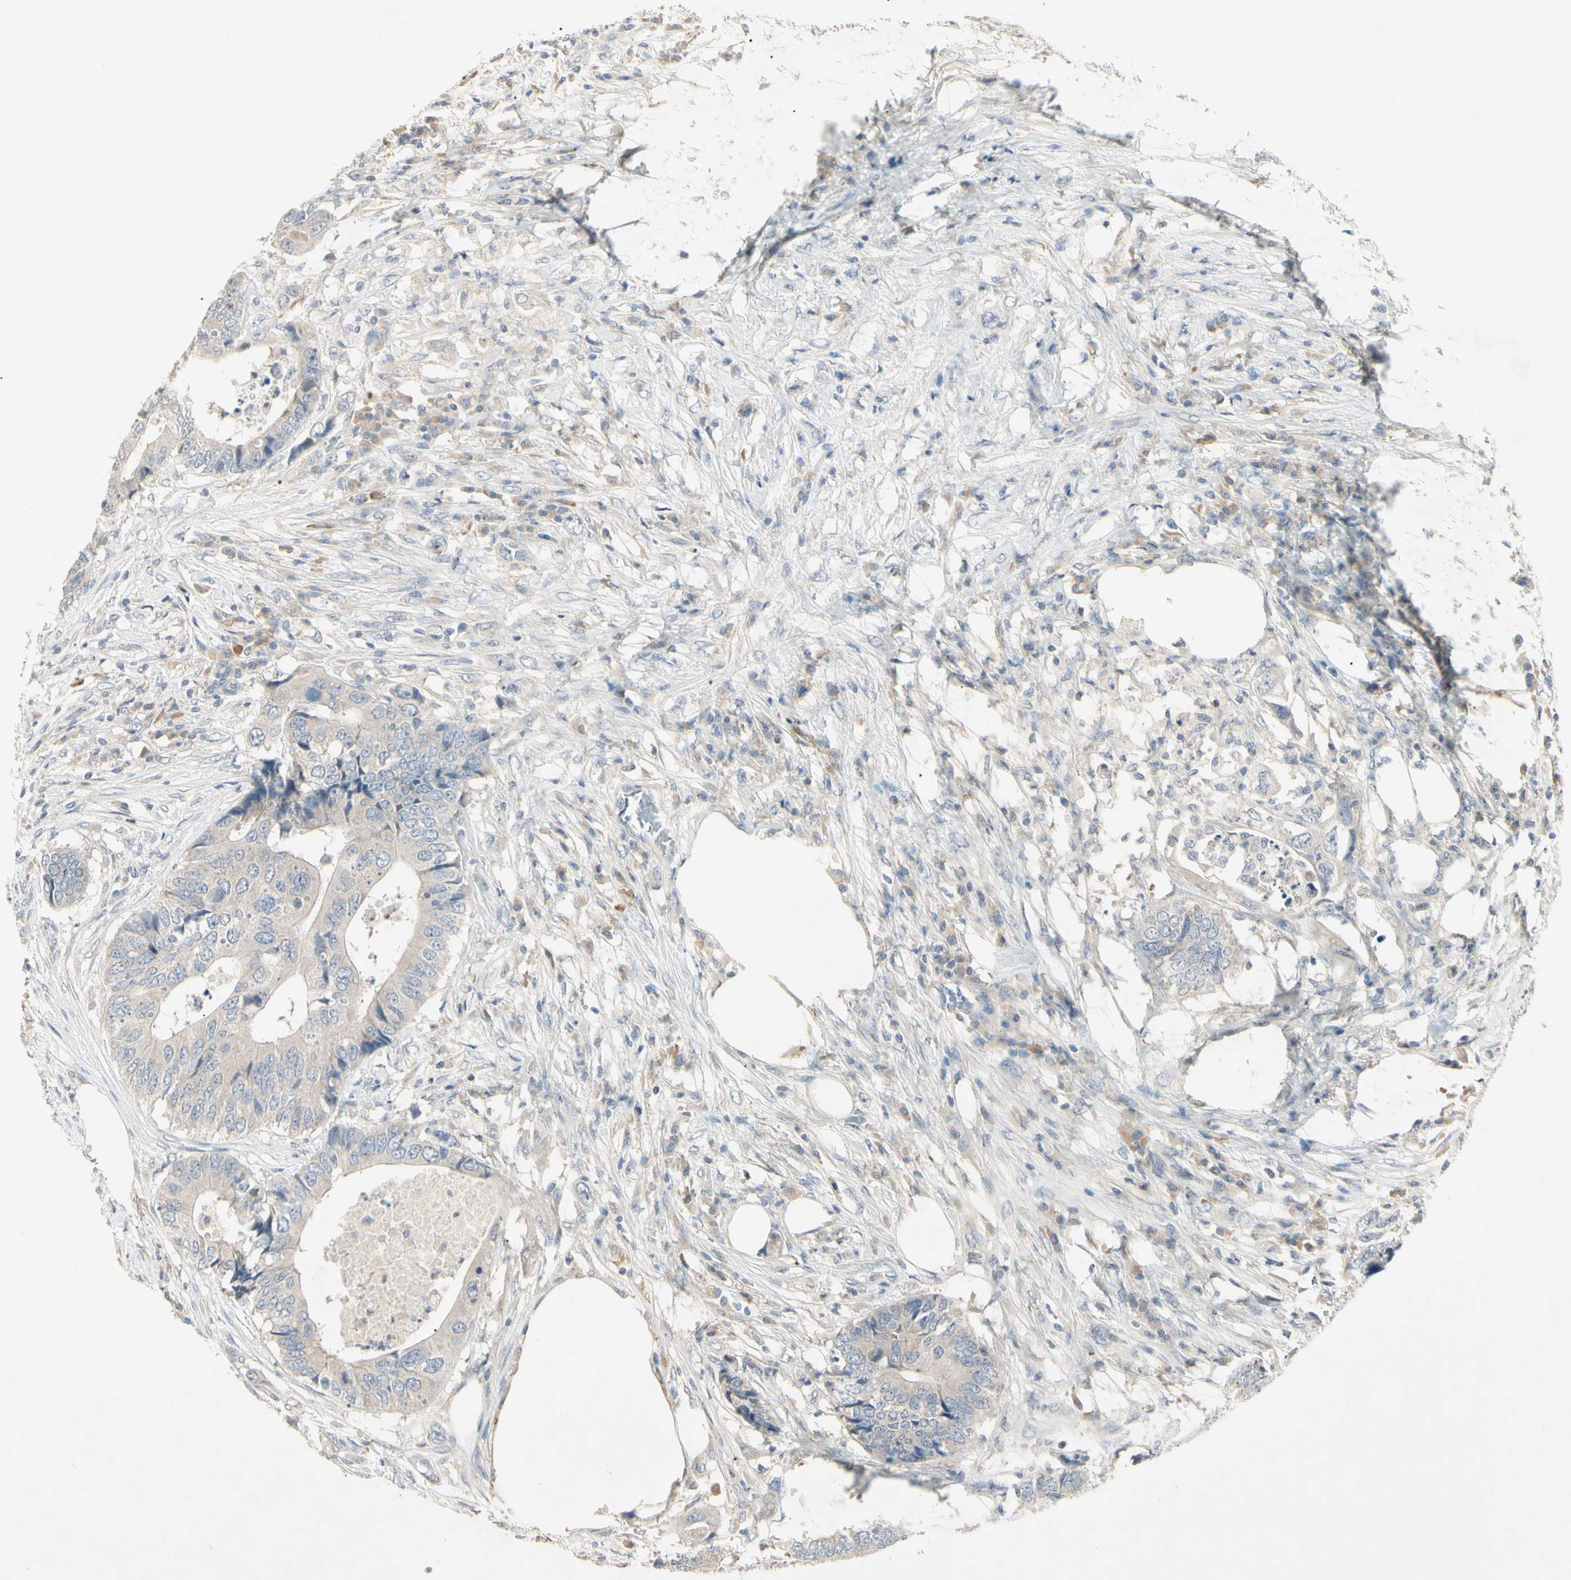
{"staining": {"intensity": "negative", "quantity": "none", "location": "none"}, "tissue": "colorectal cancer", "cell_type": "Tumor cells", "image_type": "cancer", "snomed": [{"axis": "morphology", "description": "Adenocarcinoma, NOS"}, {"axis": "topography", "description": "Colon"}], "caption": "The photomicrograph exhibits no staining of tumor cells in colorectal cancer.", "gene": "PRSS21", "patient": {"sex": "male", "age": 71}}